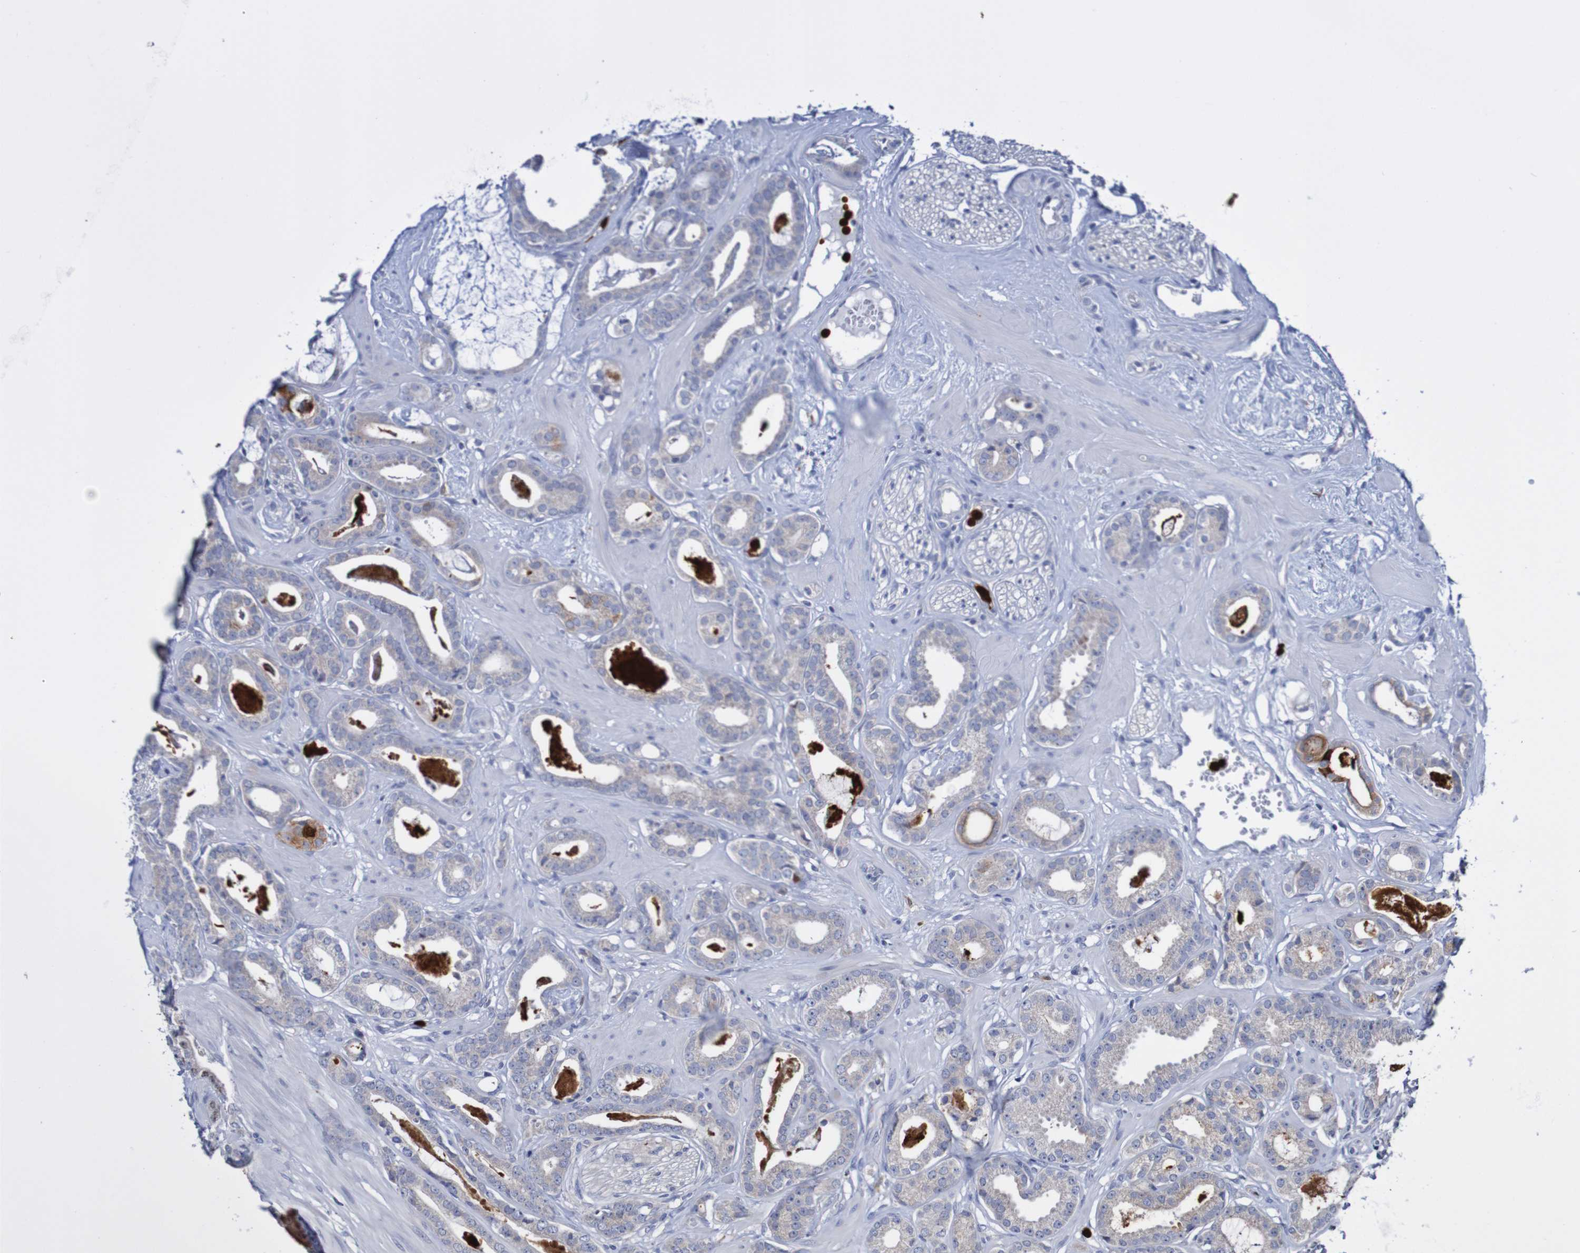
{"staining": {"intensity": "negative", "quantity": "none", "location": "none"}, "tissue": "prostate cancer", "cell_type": "Tumor cells", "image_type": "cancer", "snomed": [{"axis": "morphology", "description": "Adenocarcinoma, Low grade"}, {"axis": "topography", "description": "Prostate"}], "caption": "Tumor cells show no significant protein staining in adenocarcinoma (low-grade) (prostate).", "gene": "PARP4", "patient": {"sex": "male", "age": 53}}